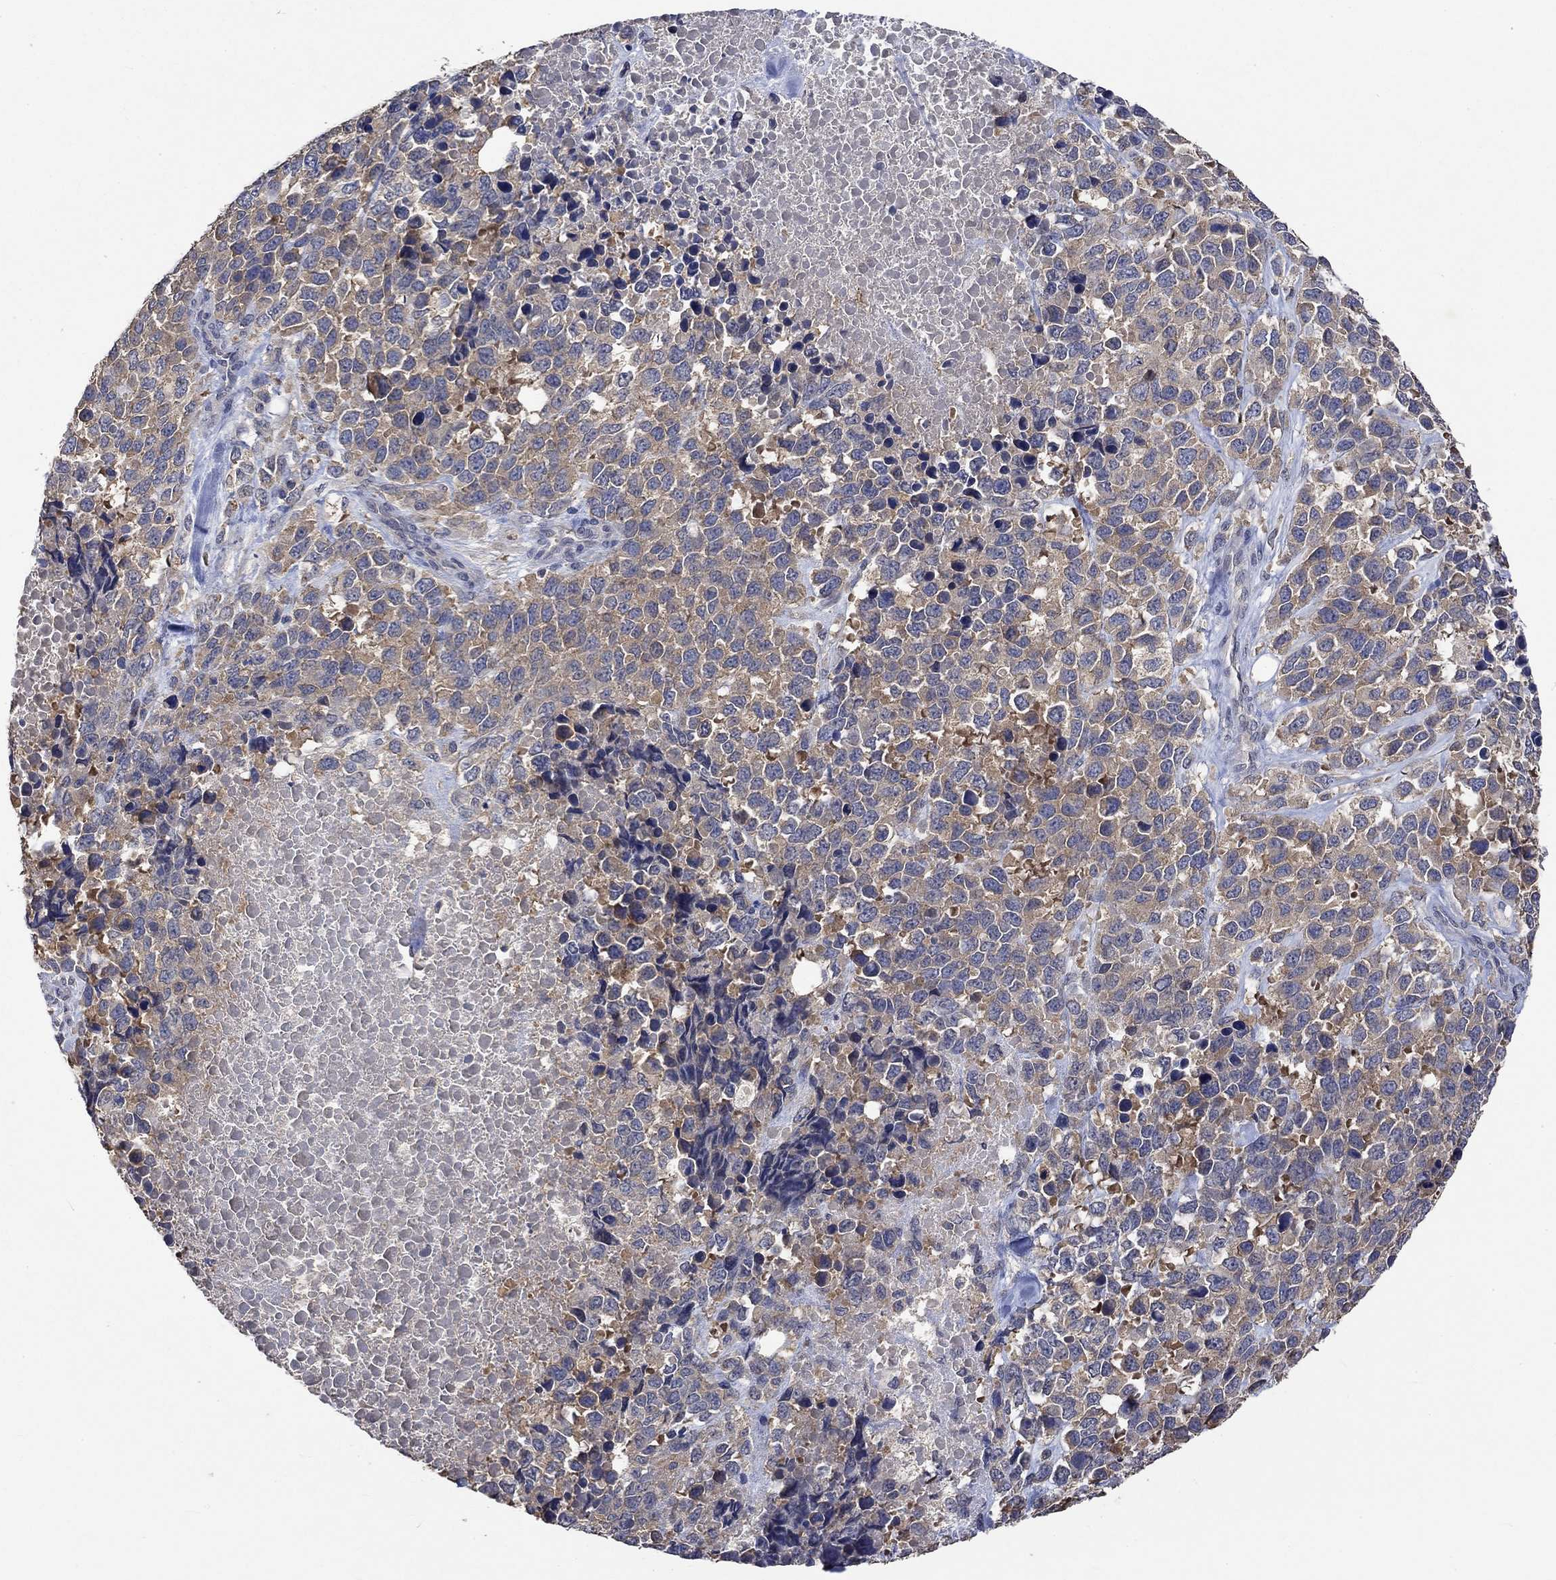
{"staining": {"intensity": "weak", "quantity": "25%-75%", "location": "cytoplasmic/membranous"}, "tissue": "melanoma", "cell_type": "Tumor cells", "image_type": "cancer", "snomed": [{"axis": "morphology", "description": "Malignant melanoma, Metastatic site"}, {"axis": "topography", "description": "Skin"}], "caption": "Immunohistochemical staining of human melanoma exhibits low levels of weak cytoplasmic/membranous protein positivity in about 25%-75% of tumor cells.", "gene": "PTPN20", "patient": {"sex": "male", "age": 84}}